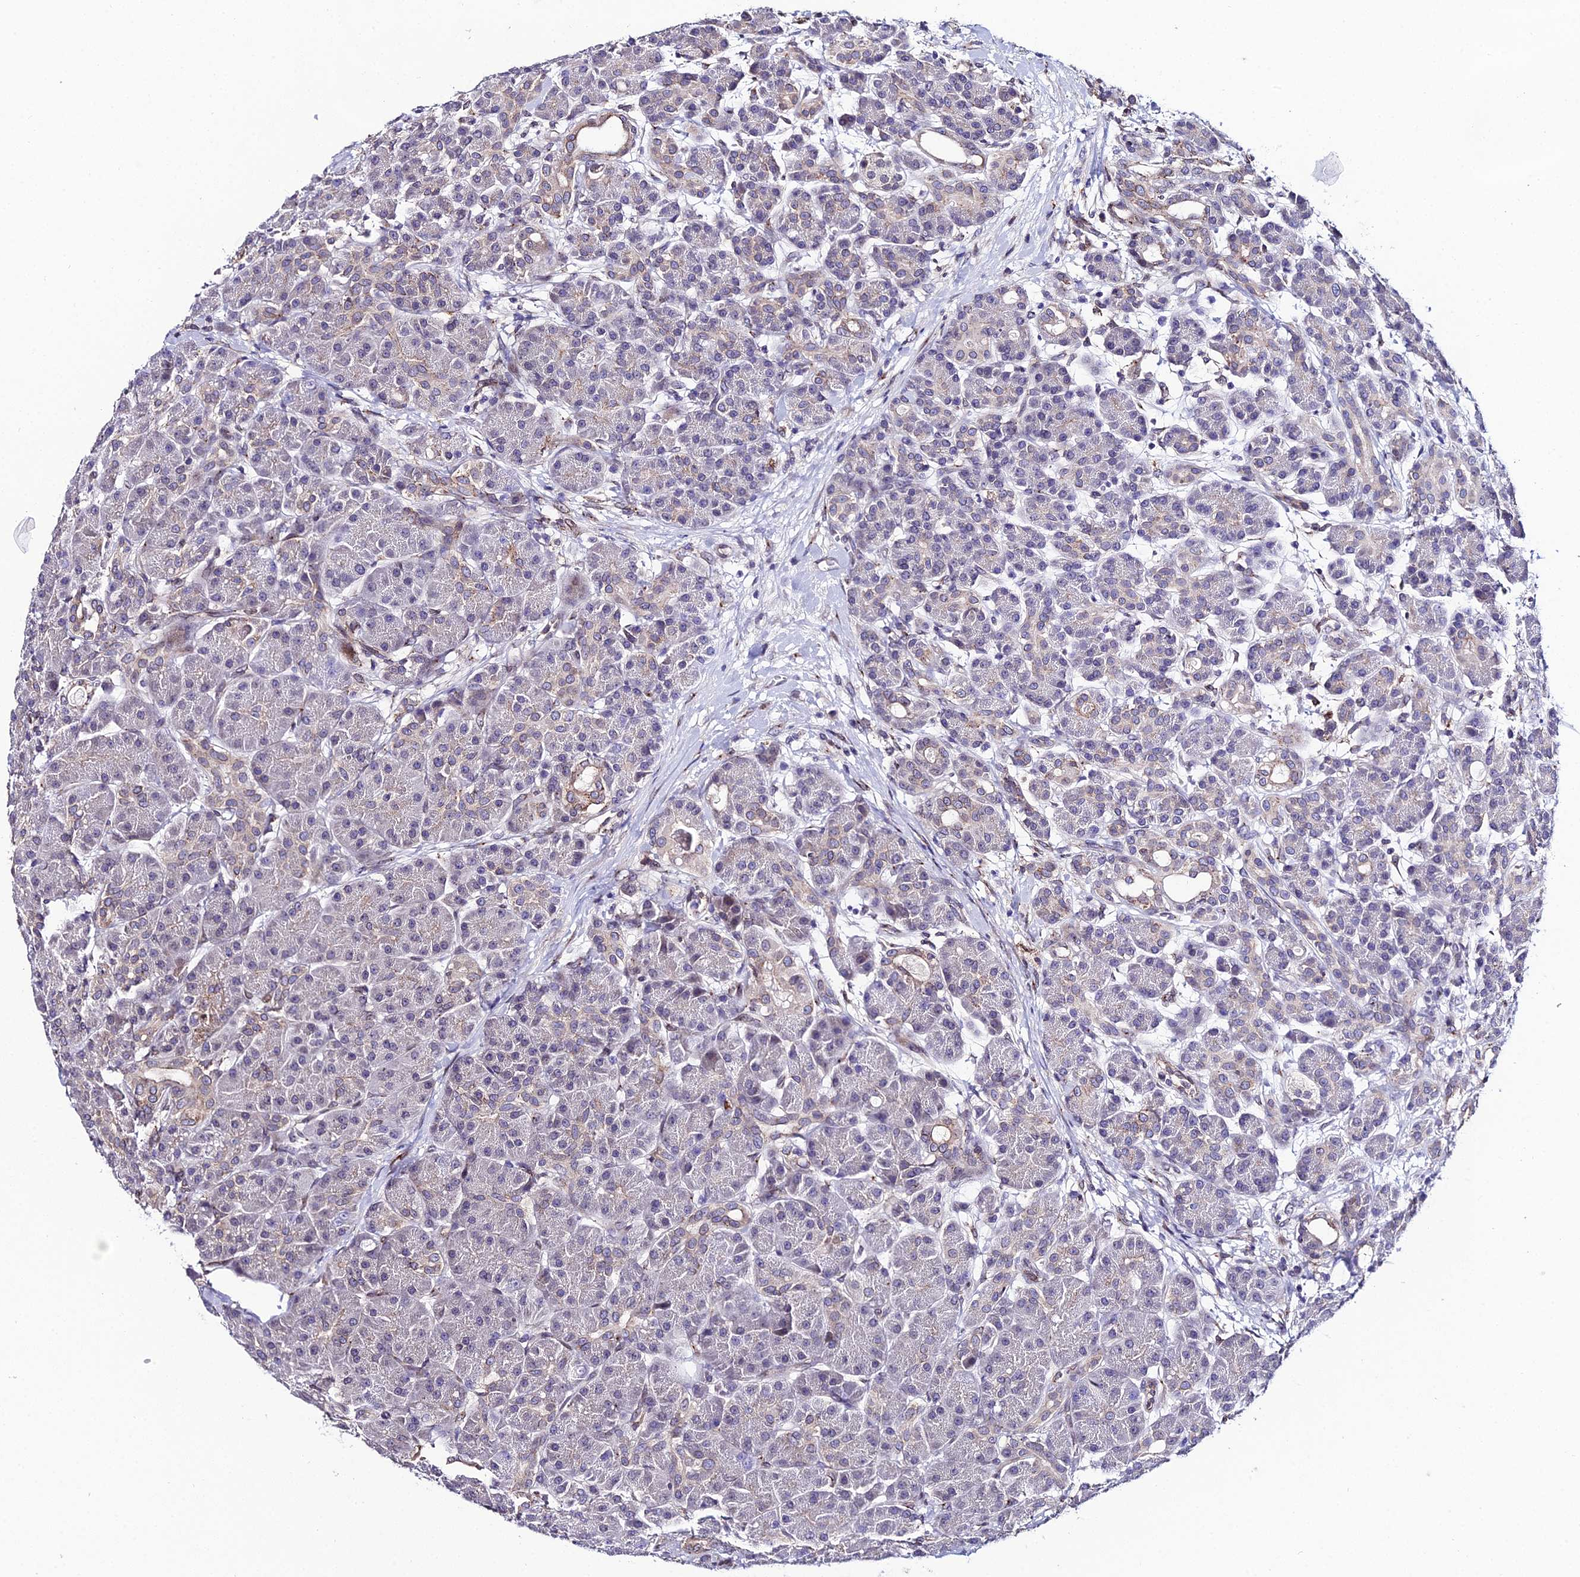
{"staining": {"intensity": "weak", "quantity": "<25%", "location": "cytoplasmic/membranous"}, "tissue": "pancreas", "cell_type": "Exocrine glandular cells", "image_type": "normal", "snomed": [{"axis": "morphology", "description": "Normal tissue, NOS"}, {"axis": "topography", "description": "Pancreas"}], "caption": "DAB (3,3'-diaminobenzidine) immunohistochemical staining of unremarkable human pancreas exhibits no significant expression in exocrine glandular cells.", "gene": "DDX19A", "patient": {"sex": "male", "age": 63}}